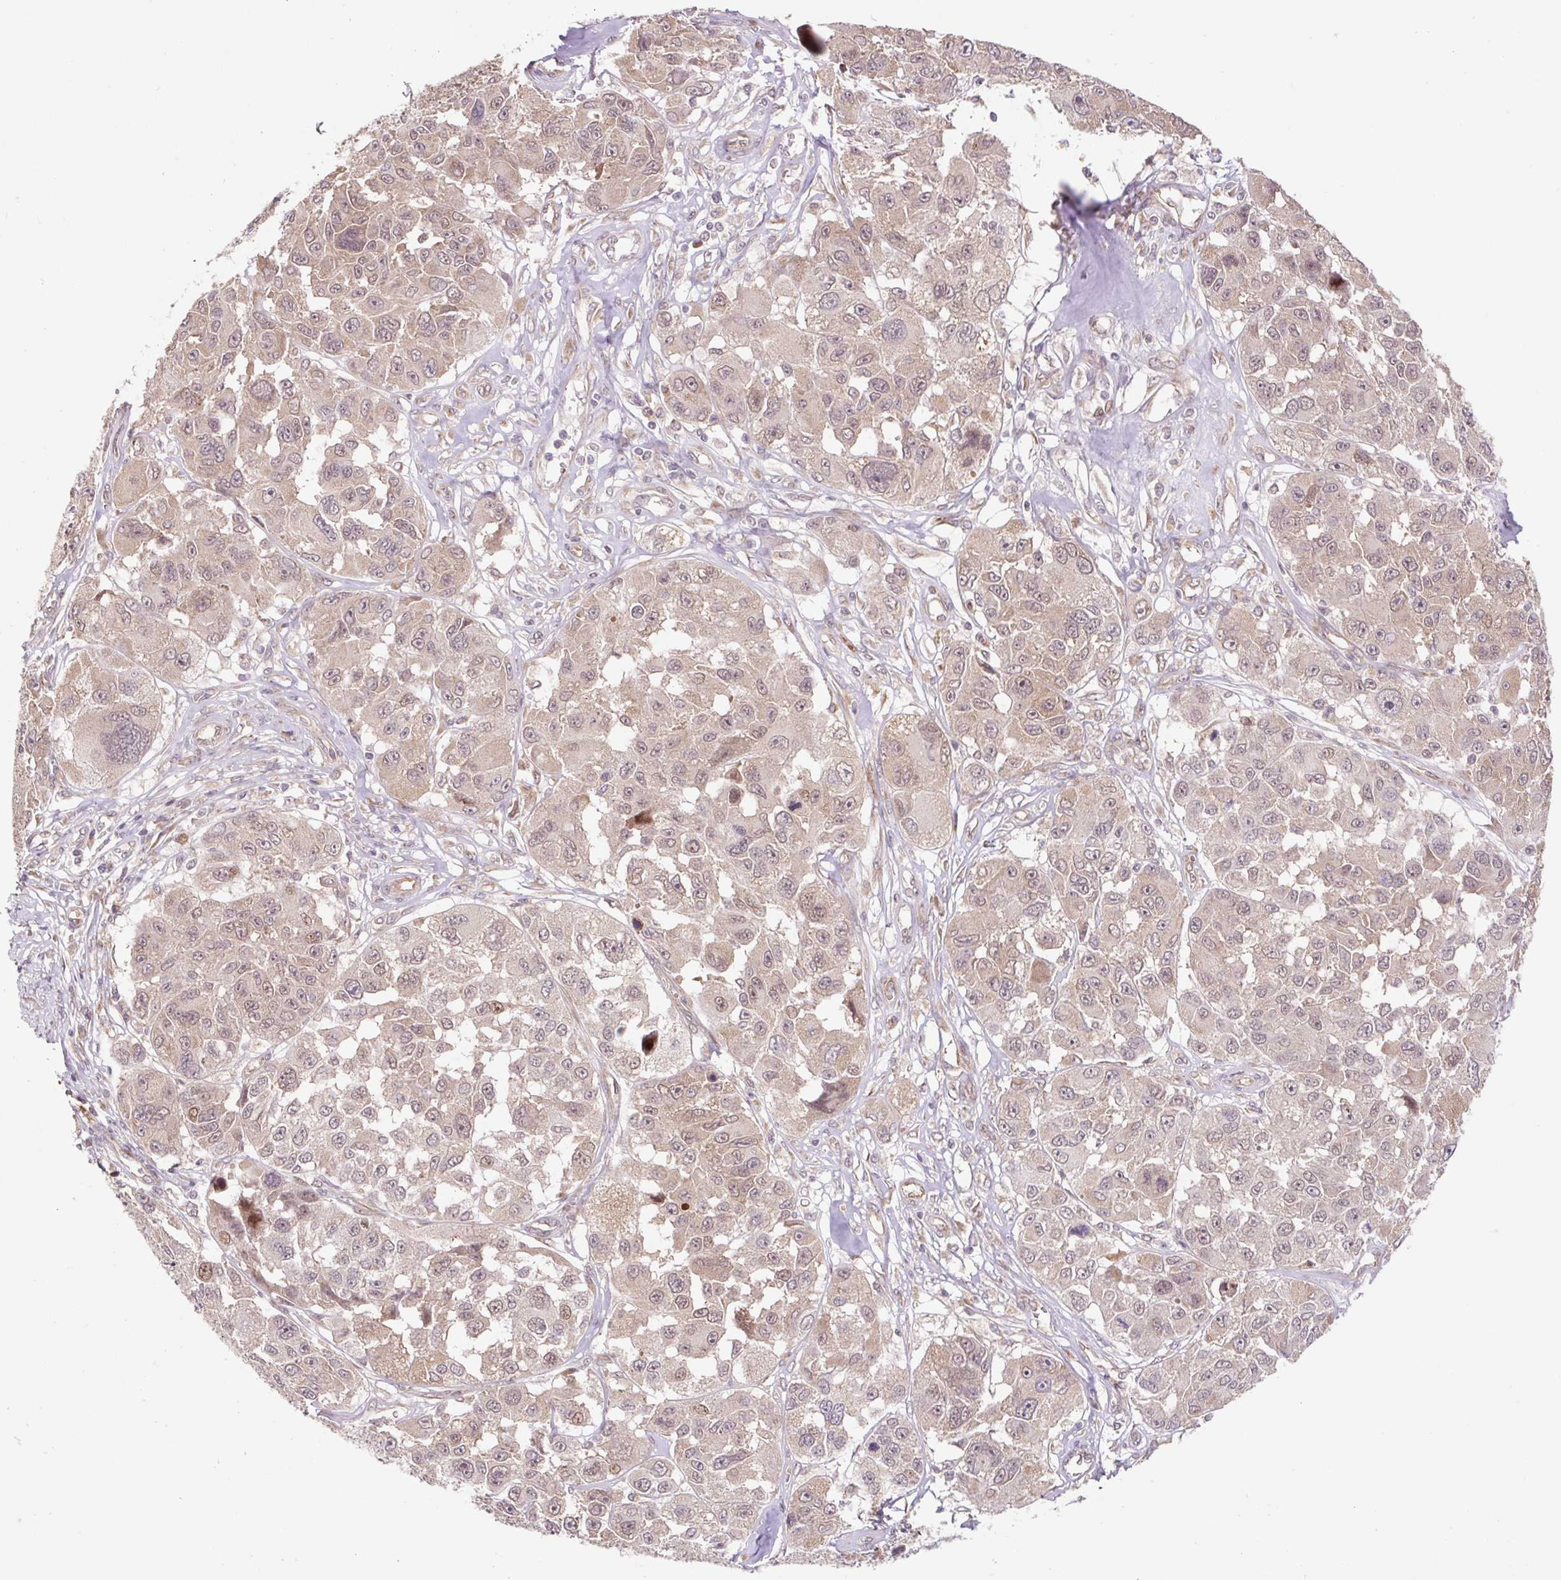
{"staining": {"intensity": "moderate", "quantity": ">75%", "location": "cytoplasmic/membranous,nuclear"}, "tissue": "melanoma", "cell_type": "Tumor cells", "image_type": "cancer", "snomed": [{"axis": "morphology", "description": "Malignant melanoma, NOS"}, {"axis": "topography", "description": "Skin"}], "caption": "Melanoma was stained to show a protein in brown. There is medium levels of moderate cytoplasmic/membranous and nuclear expression in approximately >75% of tumor cells. The protein of interest is shown in brown color, while the nuclei are stained blue.", "gene": "HFE", "patient": {"sex": "female", "age": 66}}